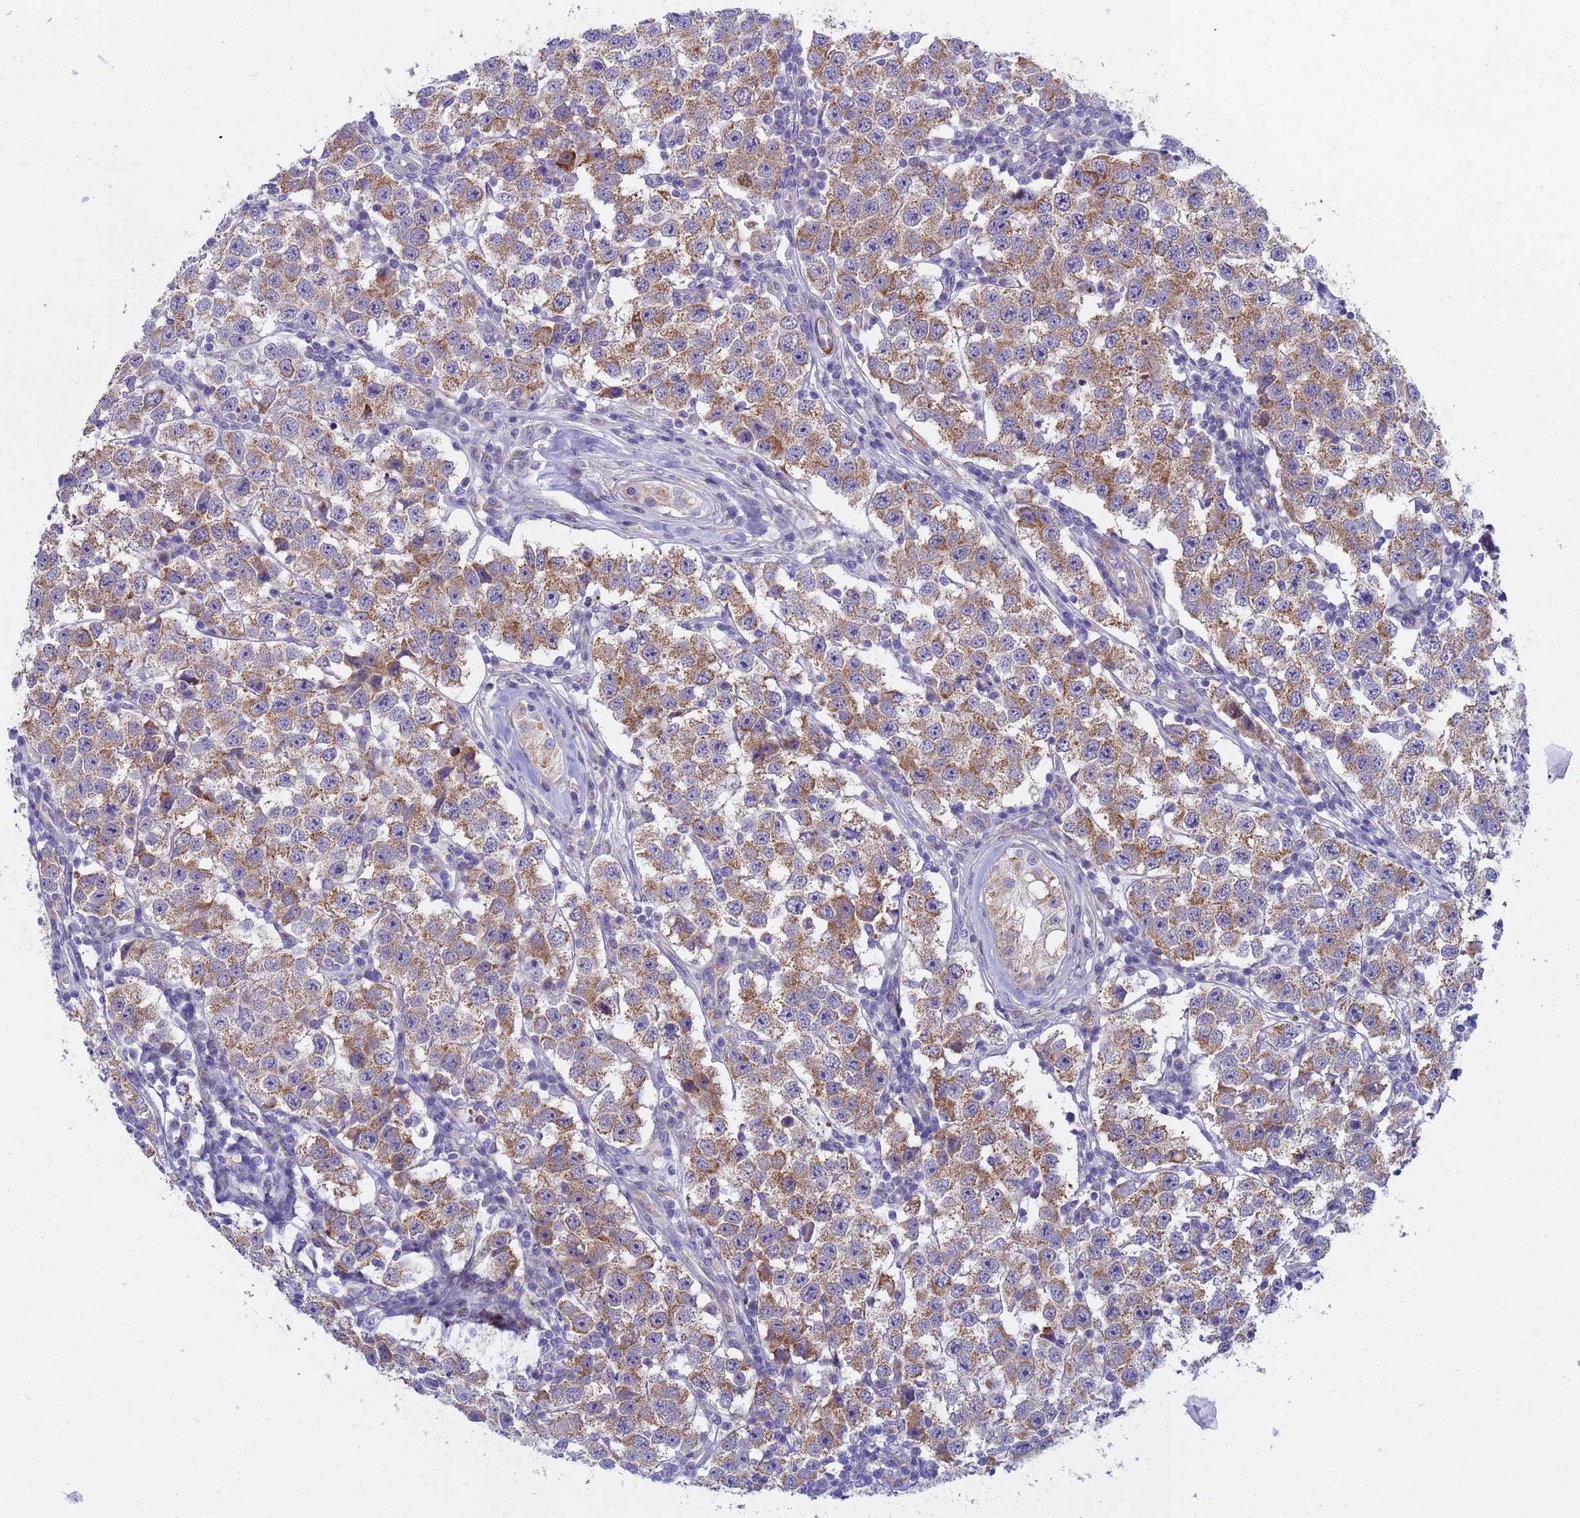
{"staining": {"intensity": "moderate", "quantity": ">75%", "location": "cytoplasmic/membranous"}, "tissue": "testis cancer", "cell_type": "Tumor cells", "image_type": "cancer", "snomed": [{"axis": "morphology", "description": "Seminoma, NOS"}, {"axis": "topography", "description": "Testis"}], "caption": "Immunohistochemical staining of testis cancer demonstrates medium levels of moderate cytoplasmic/membranous expression in approximately >75% of tumor cells.", "gene": "SDR39U1", "patient": {"sex": "male", "age": 34}}